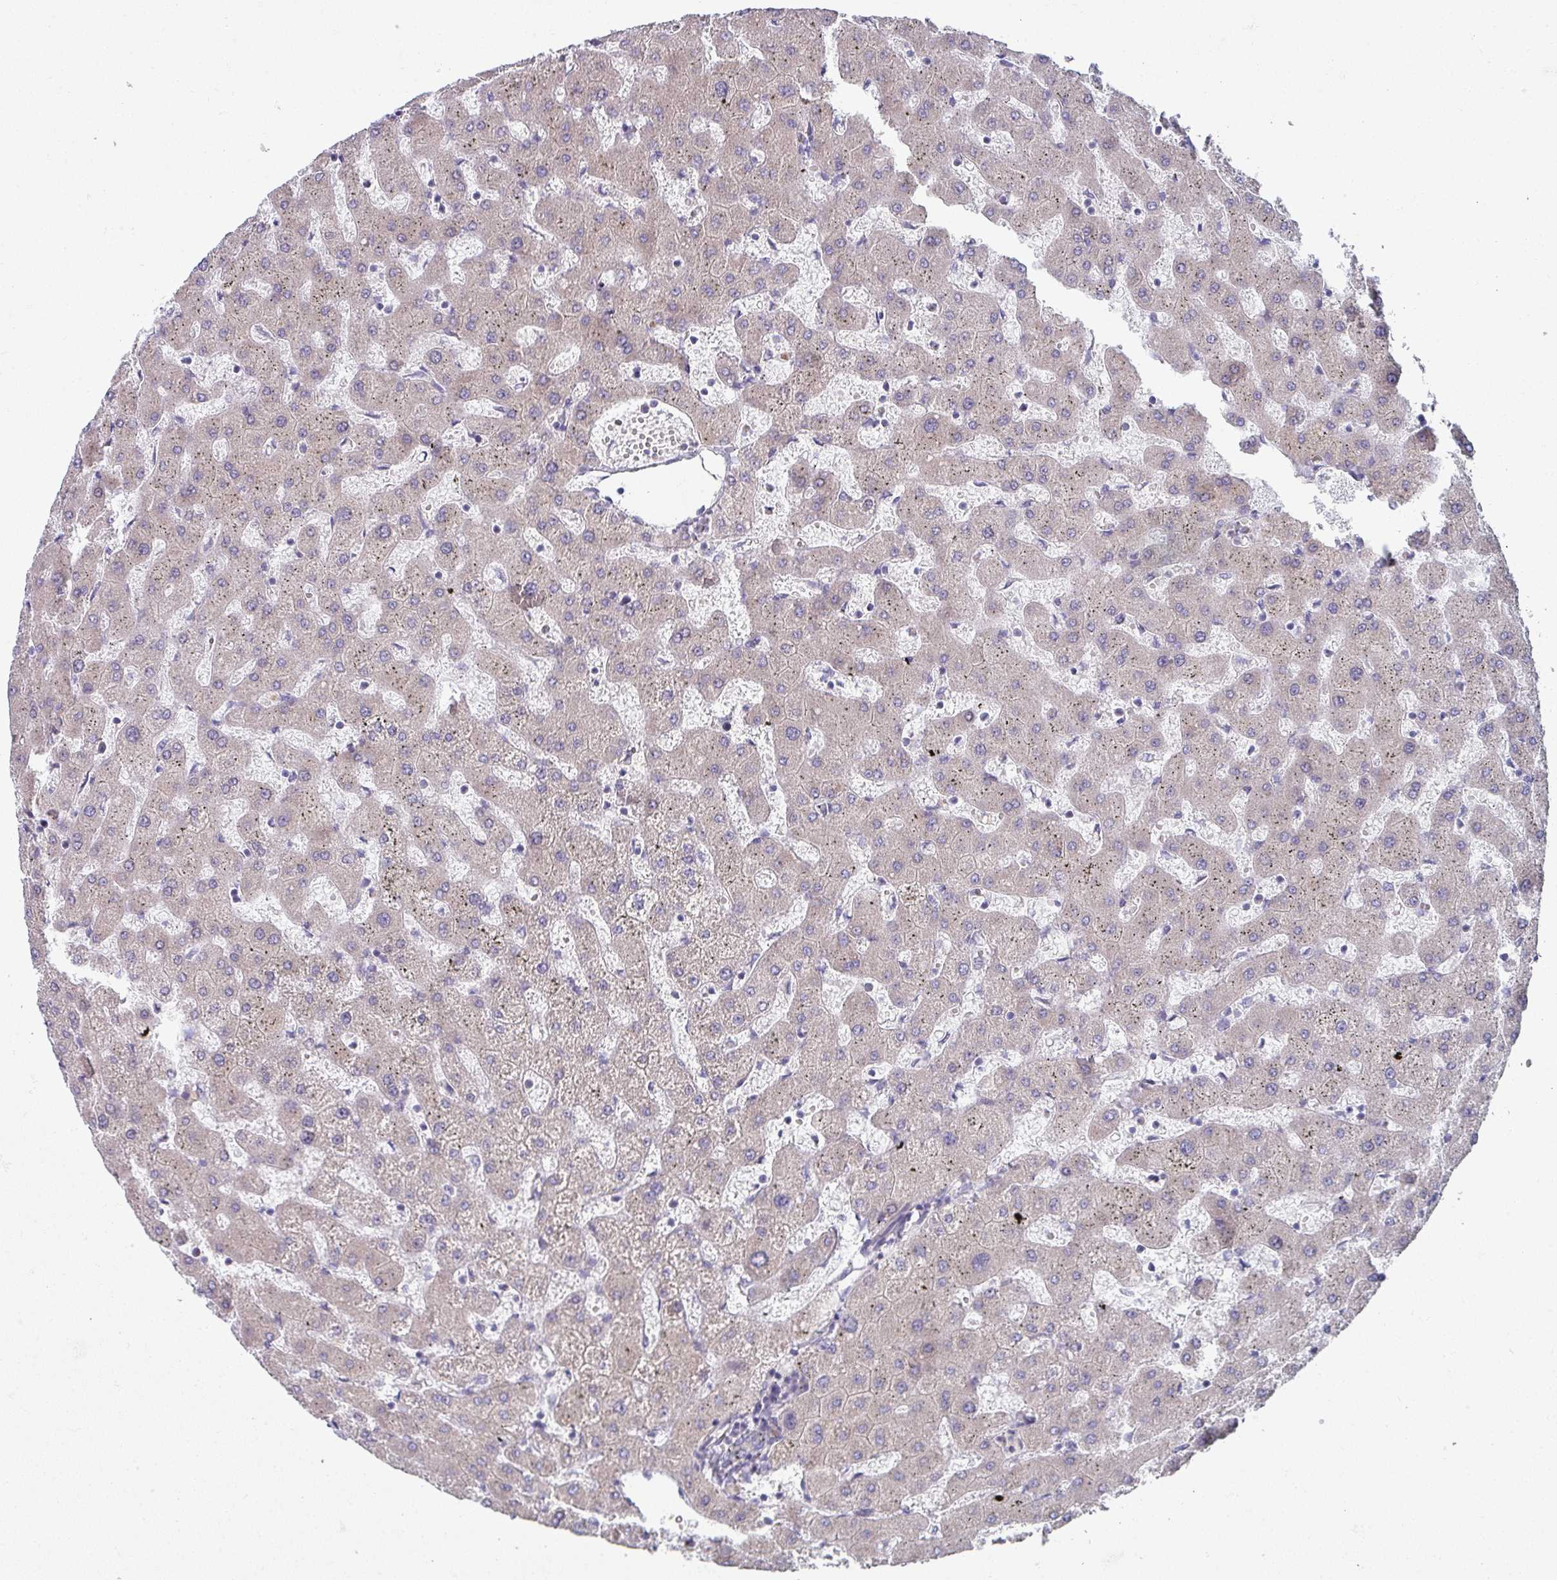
{"staining": {"intensity": "negative", "quantity": "none", "location": "none"}, "tissue": "liver", "cell_type": "Cholangiocytes", "image_type": "normal", "snomed": [{"axis": "morphology", "description": "Normal tissue, NOS"}, {"axis": "topography", "description": "Liver"}], "caption": "Liver stained for a protein using immunohistochemistry (IHC) exhibits no positivity cholangiocytes.", "gene": "TMED5", "patient": {"sex": "female", "age": 63}}